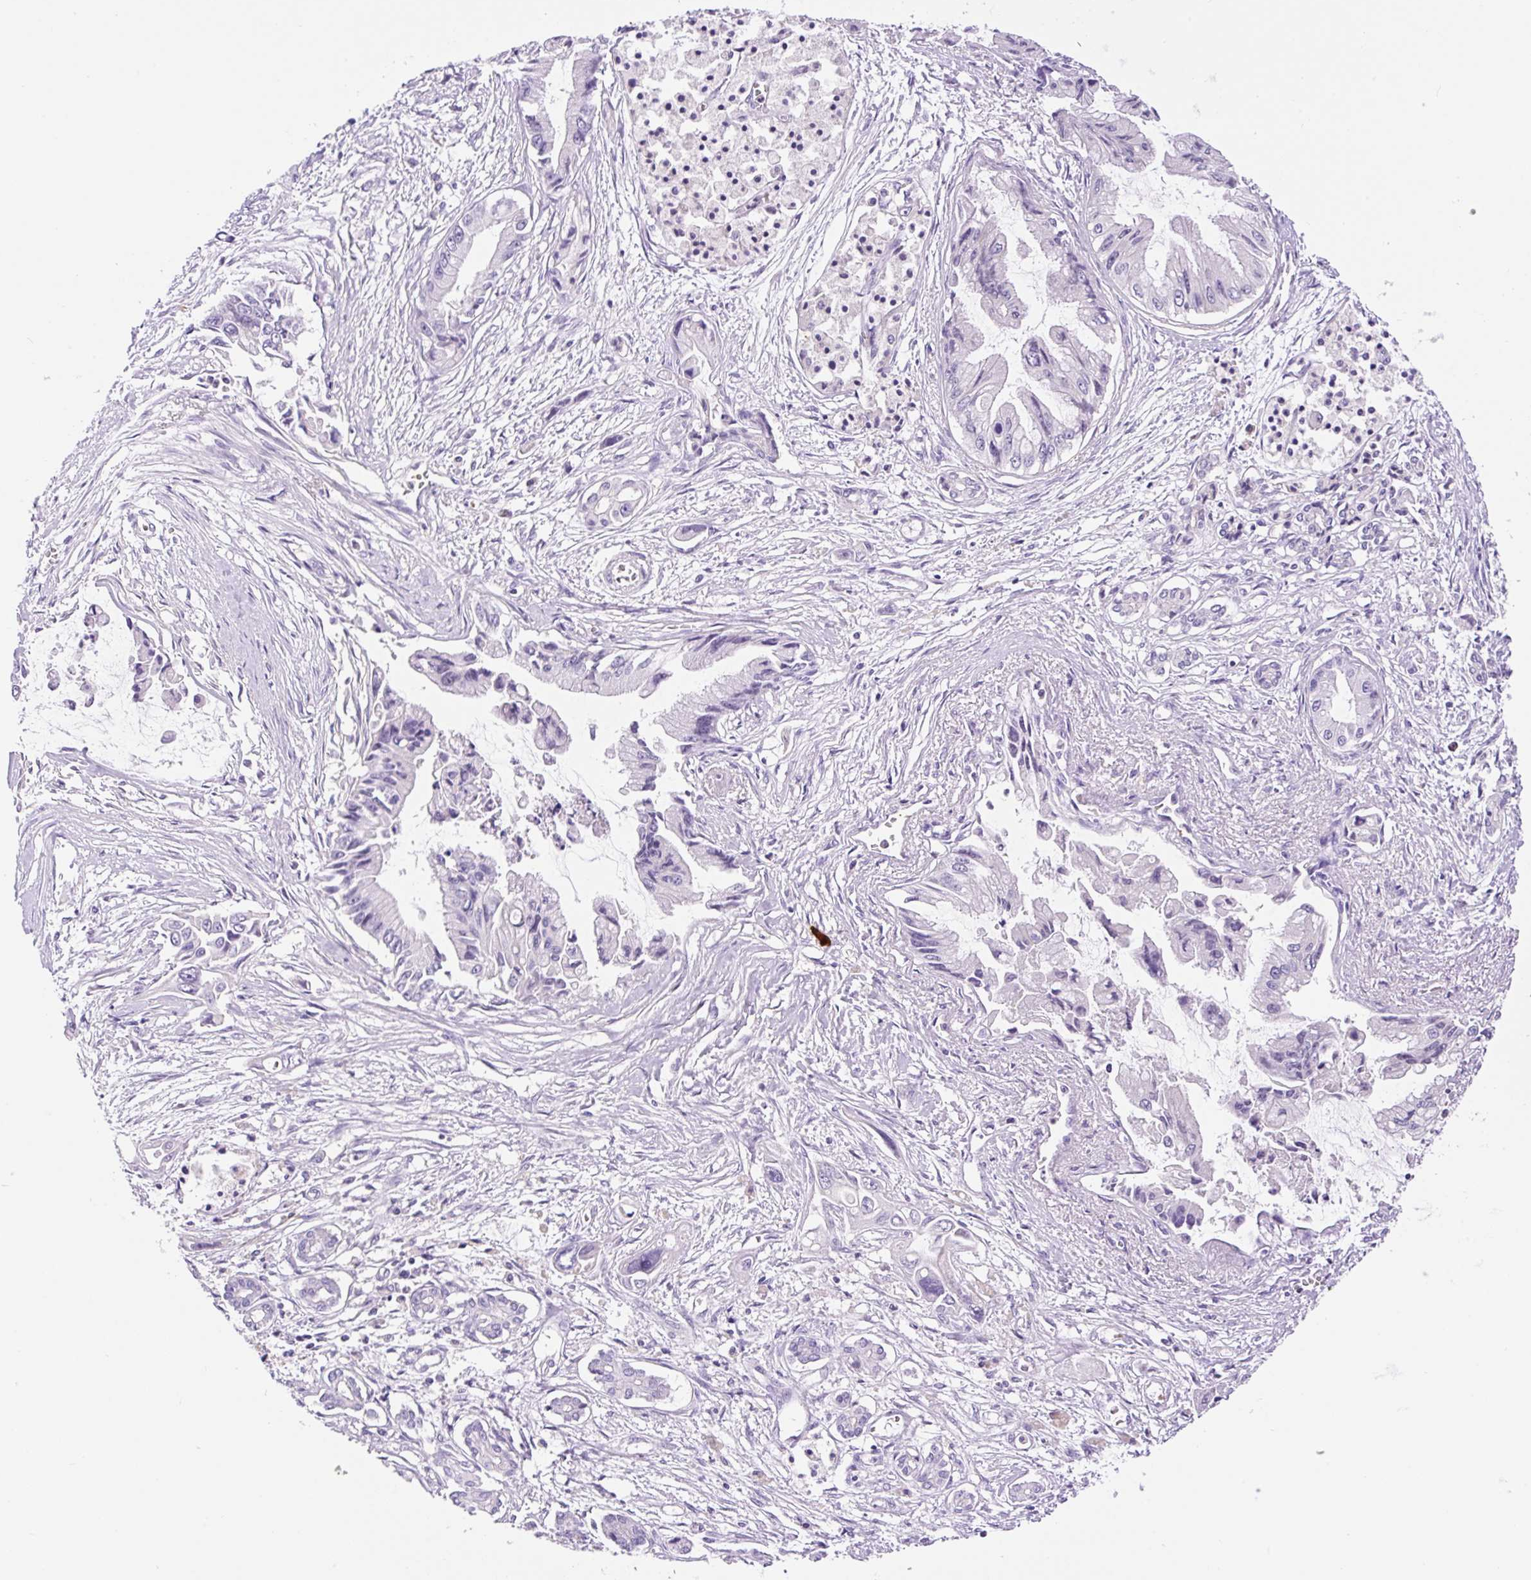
{"staining": {"intensity": "negative", "quantity": "none", "location": "none"}, "tissue": "pancreatic cancer", "cell_type": "Tumor cells", "image_type": "cancer", "snomed": [{"axis": "morphology", "description": "Adenocarcinoma, NOS"}, {"axis": "topography", "description": "Pancreas"}], "caption": "Immunohistochemistry photomicrograph of neoplastic tissue: pancreatic cancer stained with DAB (3,3'-diaminobenzidine) shows no significant protein expression in tumor cells.", "gene": "LHFPL5", "patient": {"sex": "male", "age": 84}}